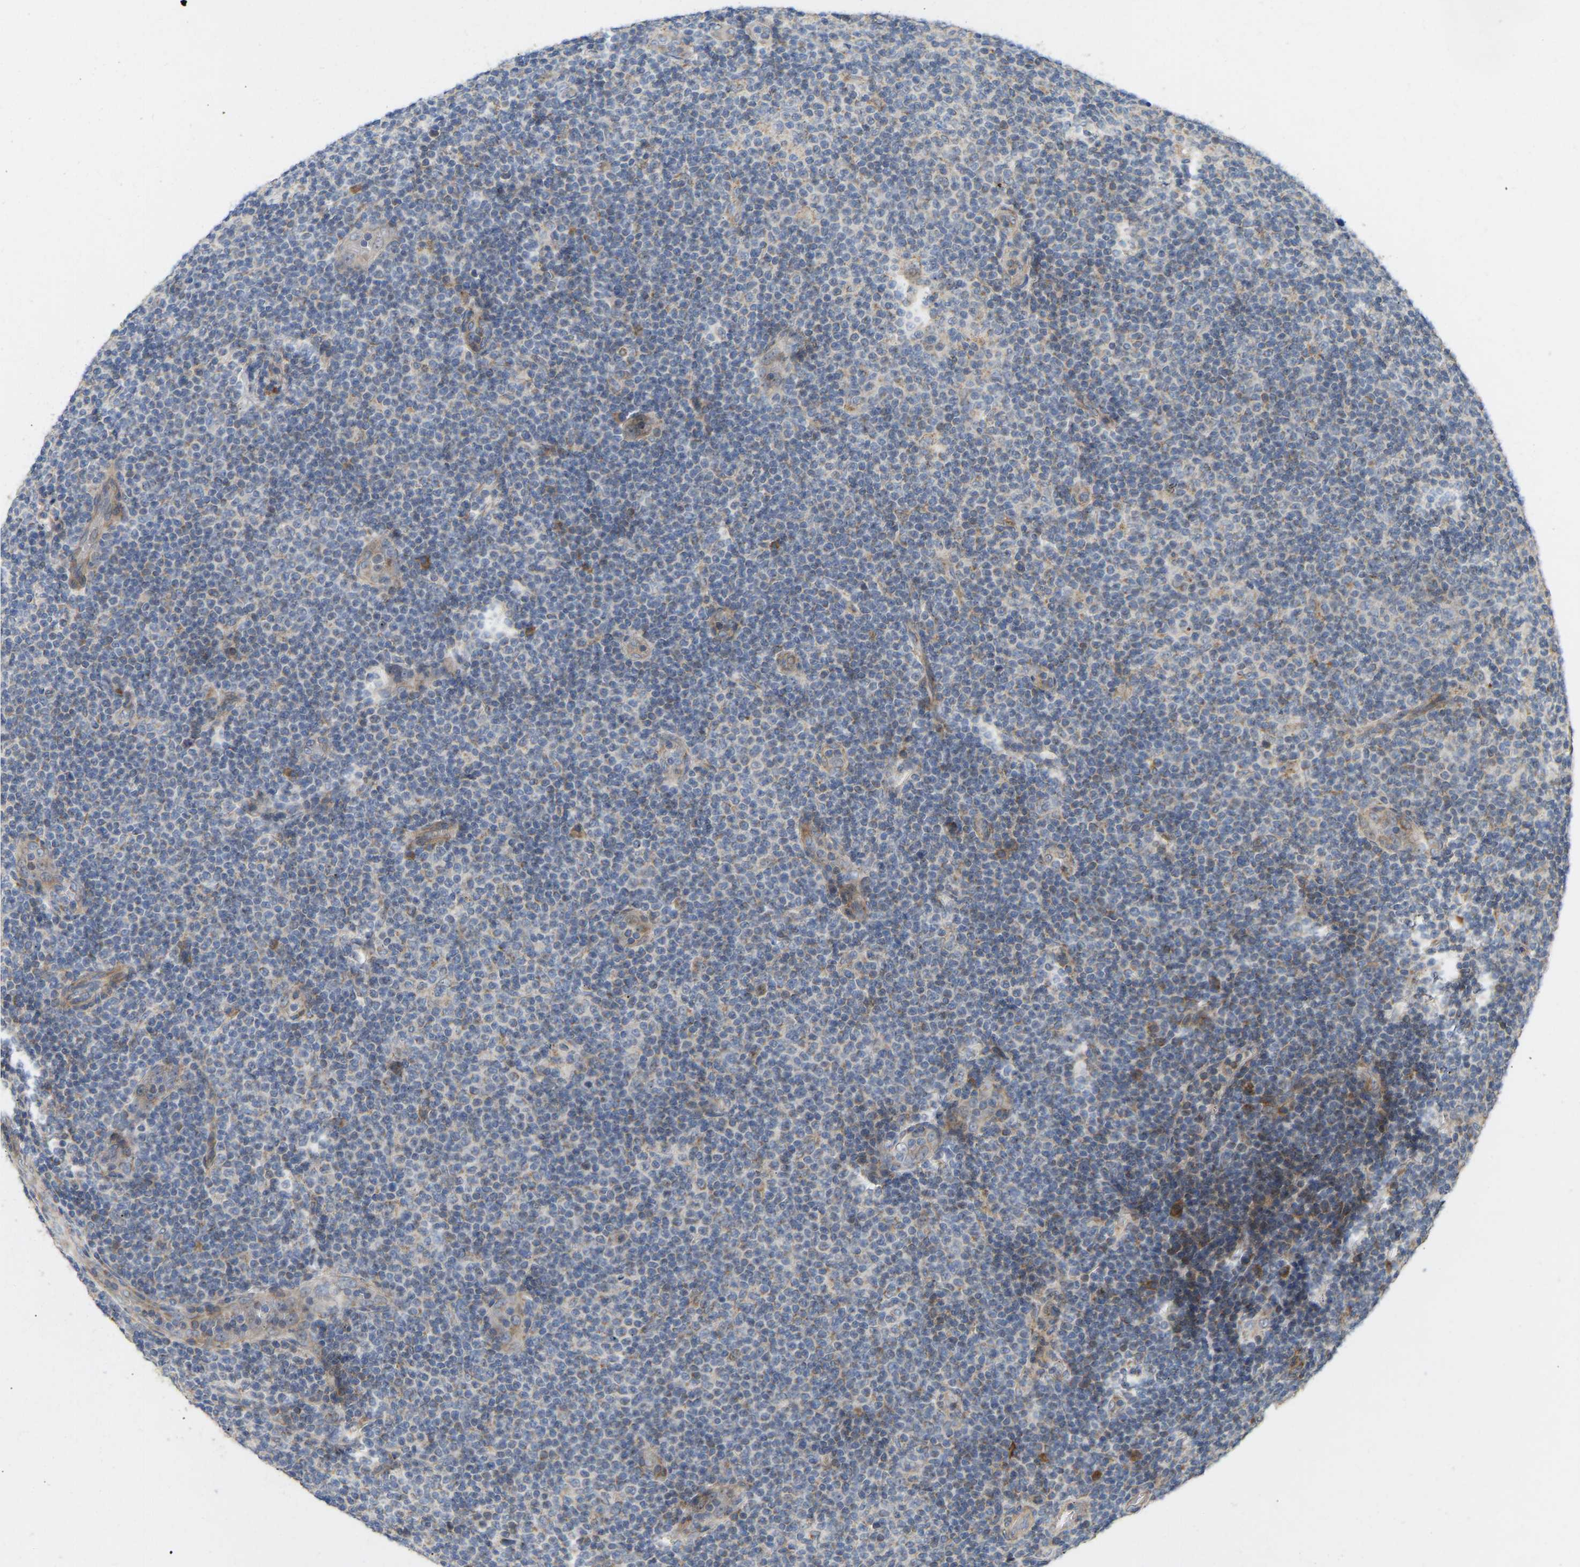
{"staining": {"intensity": "moderate", "quantity": "<25%", "location": "cytoplasmic/membranous"}, "tissue": "lymphoma", "cell_type": "Tumor cells", "image_type": "cancer", "snomed": [{"axis": "morphology", "description": "Malignant lymphoma, non-Hodgkin's type, Low grade"}, {"axis": "topography", "description": "Lymph node"}], "caption": "Immunohistochemical staining of lymphoma displays low levels of moderate cytoplasmic/membranous staining in about <25% of tumor cells.", "gene": "HACD2", "patient": {"sex": "male", "age": 83}}